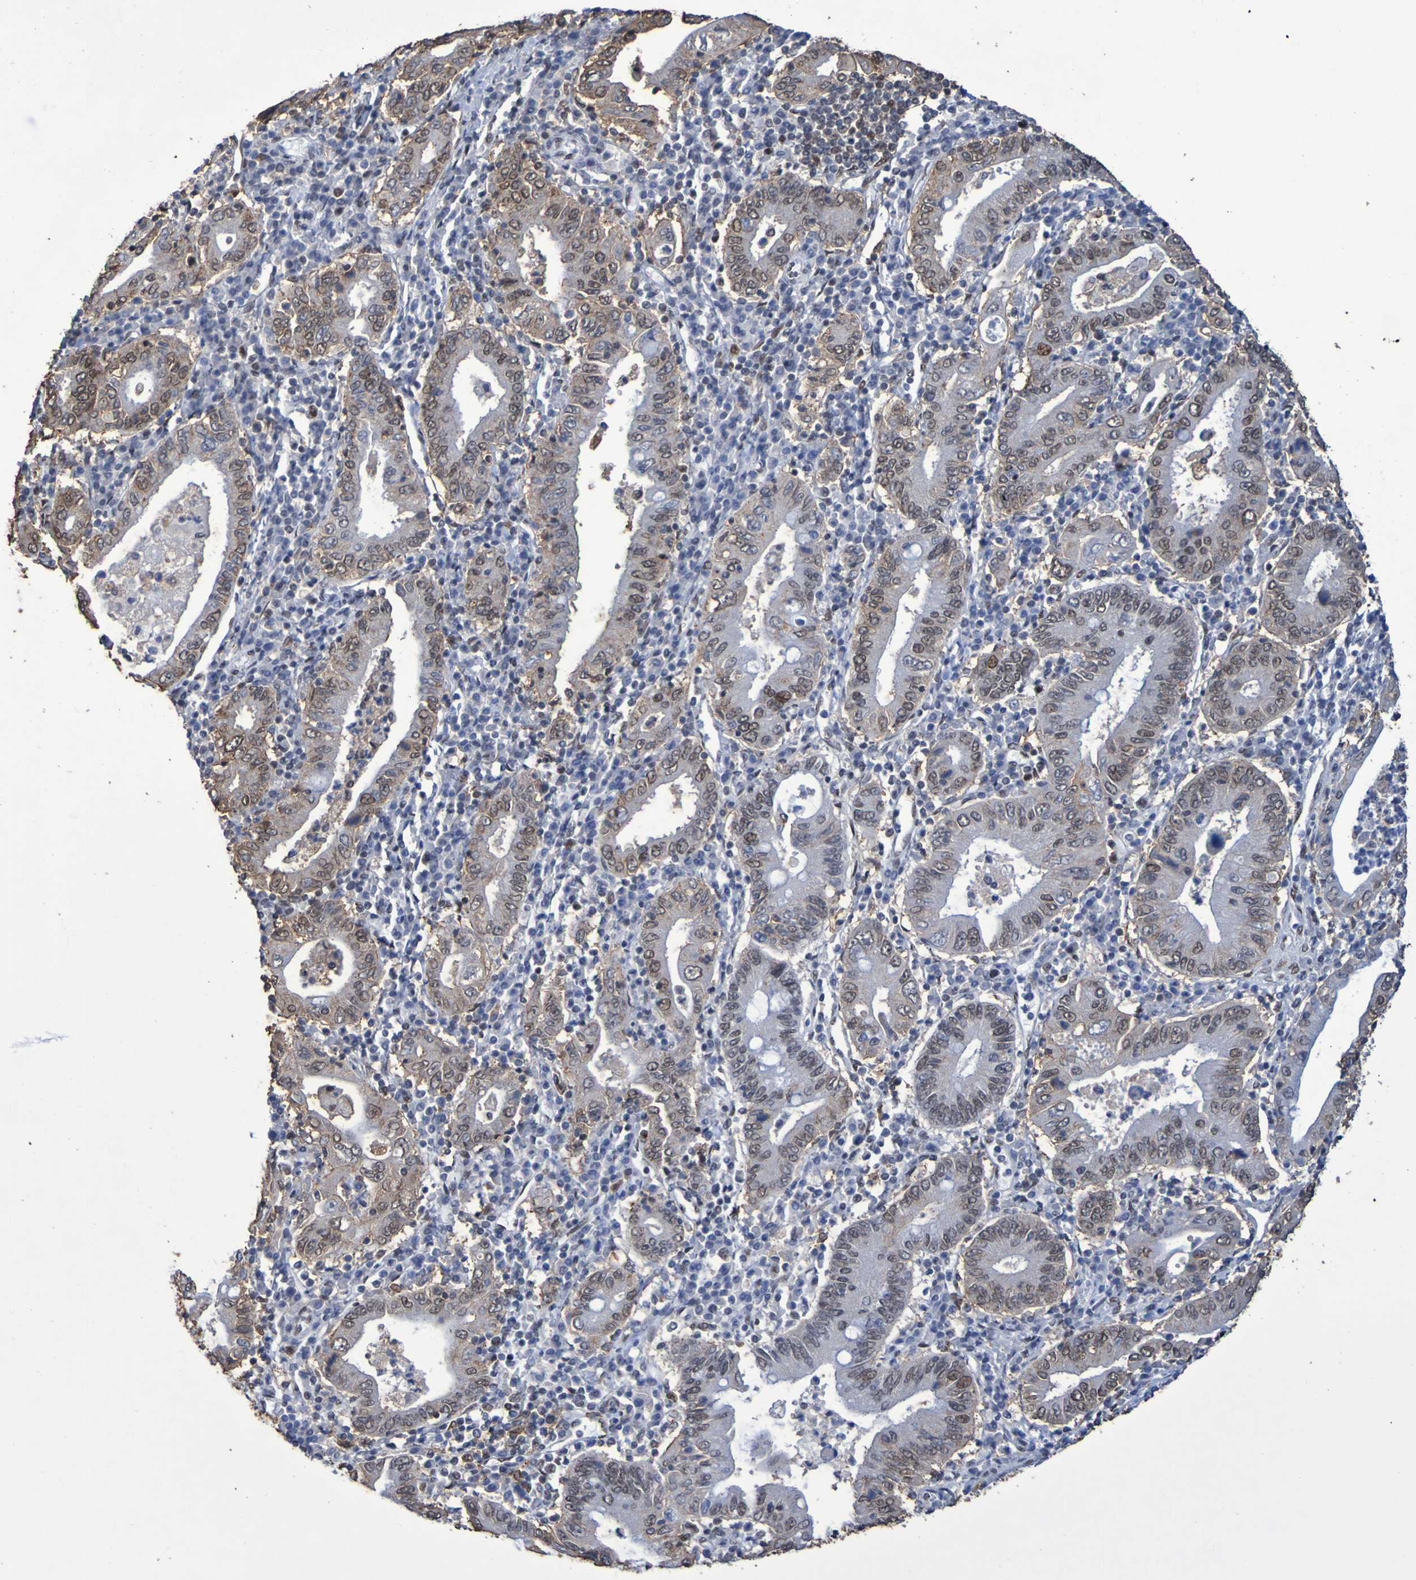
{"staining": {"intensity": "moderate", "quantity": ">75%", "location": "nuclear"}, "tissue": "stomach cancer", "cell_type": "Tumor cells", "image_type": "cancer", "snomed": [{"axis": "morphology", "description": "Normal tissue, NOS"}, {"axis": "morphology", "description": "Adenocarcinoma, NOS"}, {"axis": "topography", "description": "Esophagus"}, {"axis": "topography", "description": "Stomach, upper"}, {"axis": "topography", "description": "Peripheral nerve tissue"}], "caption": "IHC of human adenocarcinoma (stomach) exhibits medium levels of moderate nuclear staining in about >75% of tumor cells.", "gene": "MRTFB", "patient": {"sex": "male", "age": 62}}